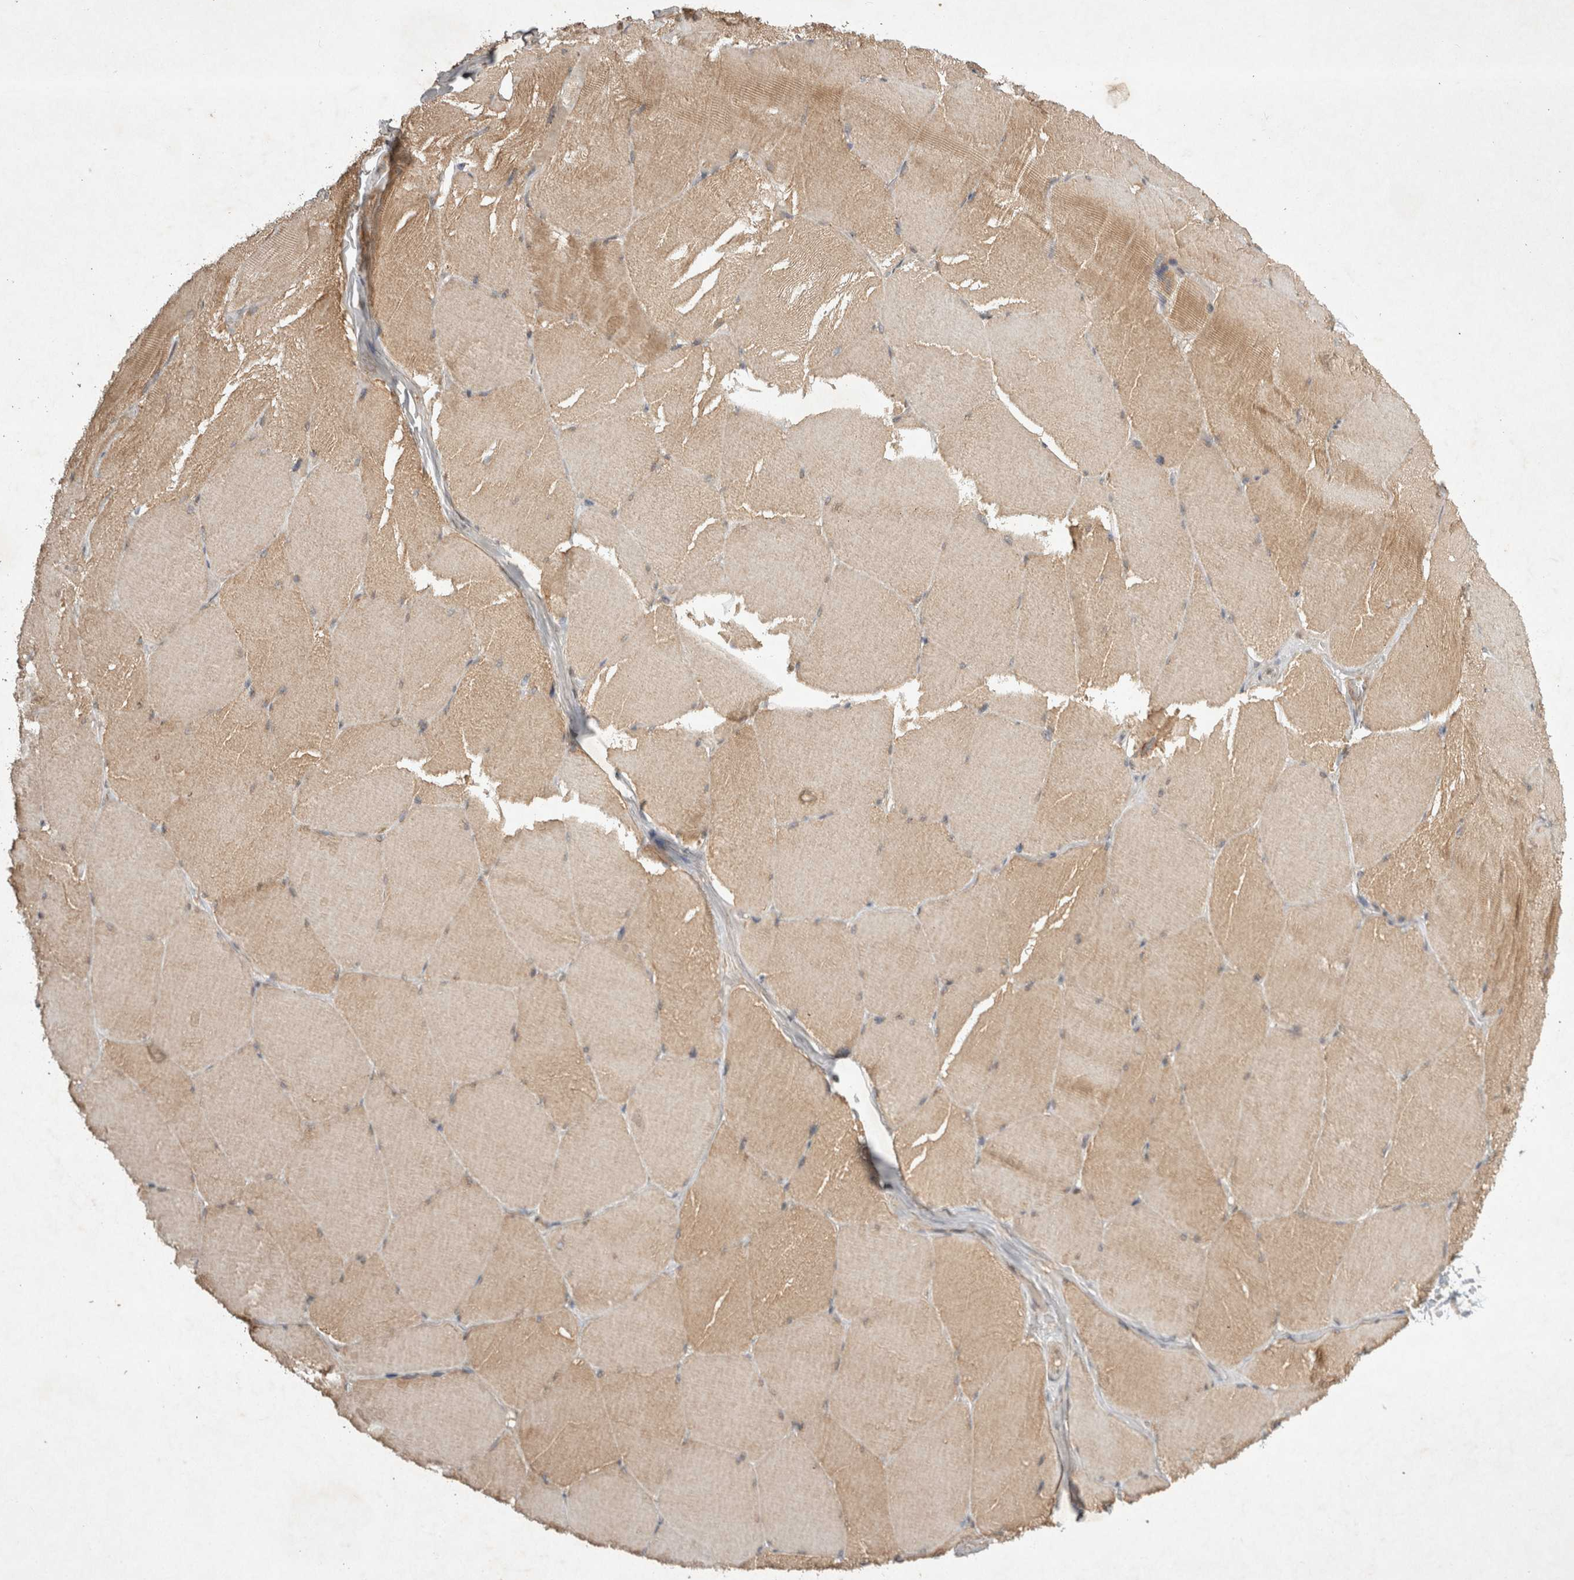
{"staining": {"intensity": "moderate", "quantity": ">75%", "location": "cytoplasmic/membranous"}, "tissue": "skeletal muscle", "cell_type": "Myocytes", "image_type": "normal", "snomed": [{"axis": "morphology", "description": "Normal tissue, NOS"}, {"axis": "topography", "description": "Skin"}, {"axis": "topography", "description": "Skeletal muscle"}], "caption": "IHC (DAB (3,3'-diaminobenzidine)) staining of unremarkable human skeletal muscle exhibits moderate cytoplasmic/membranous protein staining in about >75% of myocytes. Immunohistochemistry (ihc) stains the protein of interest in brown and the nuclei are stained blue.", "gene": "EIF2AK1", "patient": {"sex": "male", "age": 83}}